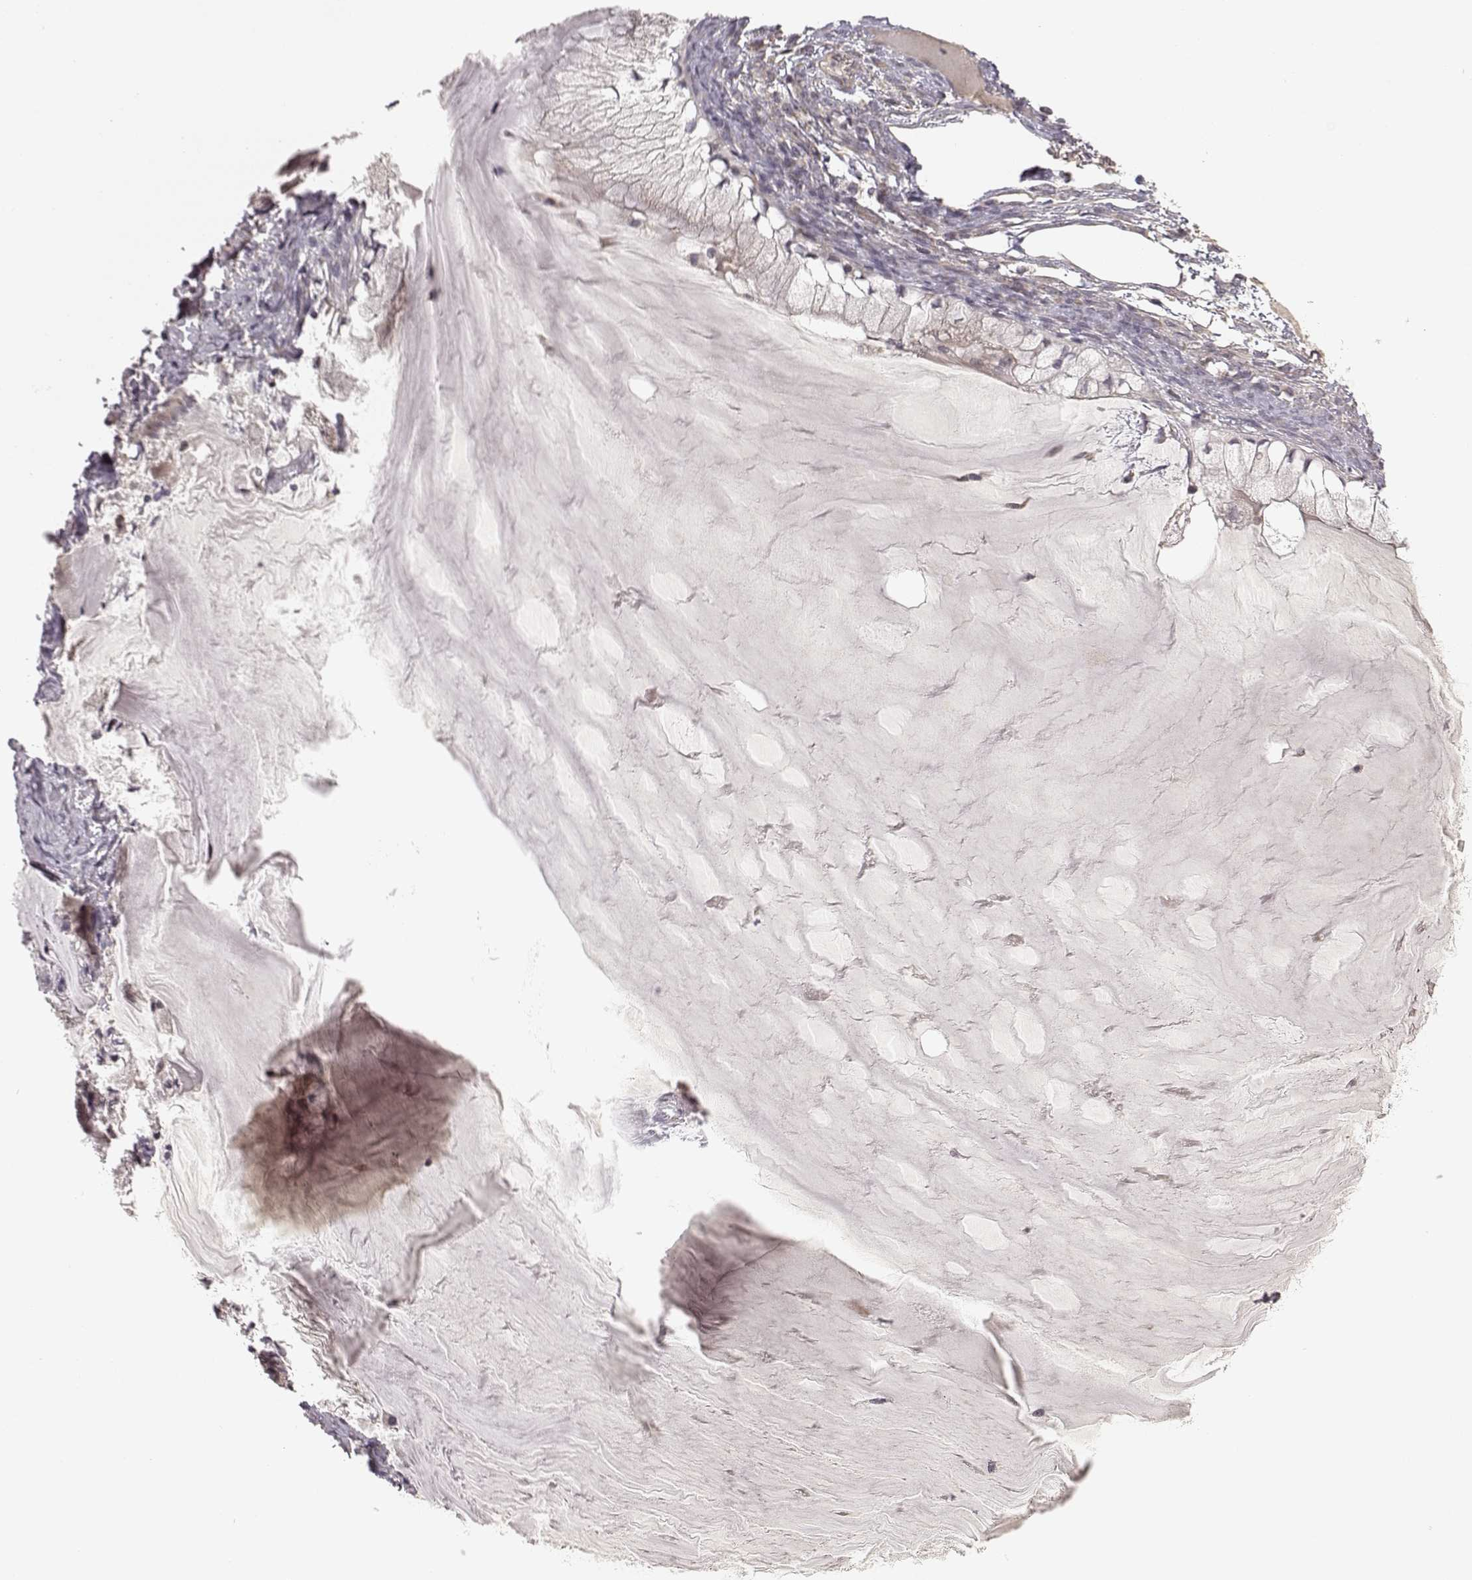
{"staining": {"intensity": "negative", "quantity": "none", "location": "none"}, "tissue": "ovarian cancer", "cell_type": "Tumor cells", "image_type": "cancer", "snomed": [{"axis": "morphology", "description": "Cystadenocarcinoma, mucinous, NOS"}, {"axis": "topography", "description": "Ovary"}], "caption": "Protein analysis of mucinous cystadenocarcinoma (ovarian) reveals no significant expression in tumor cells.", "gene": "MED12L", "patient": {"sex": "female", "age": 57}}